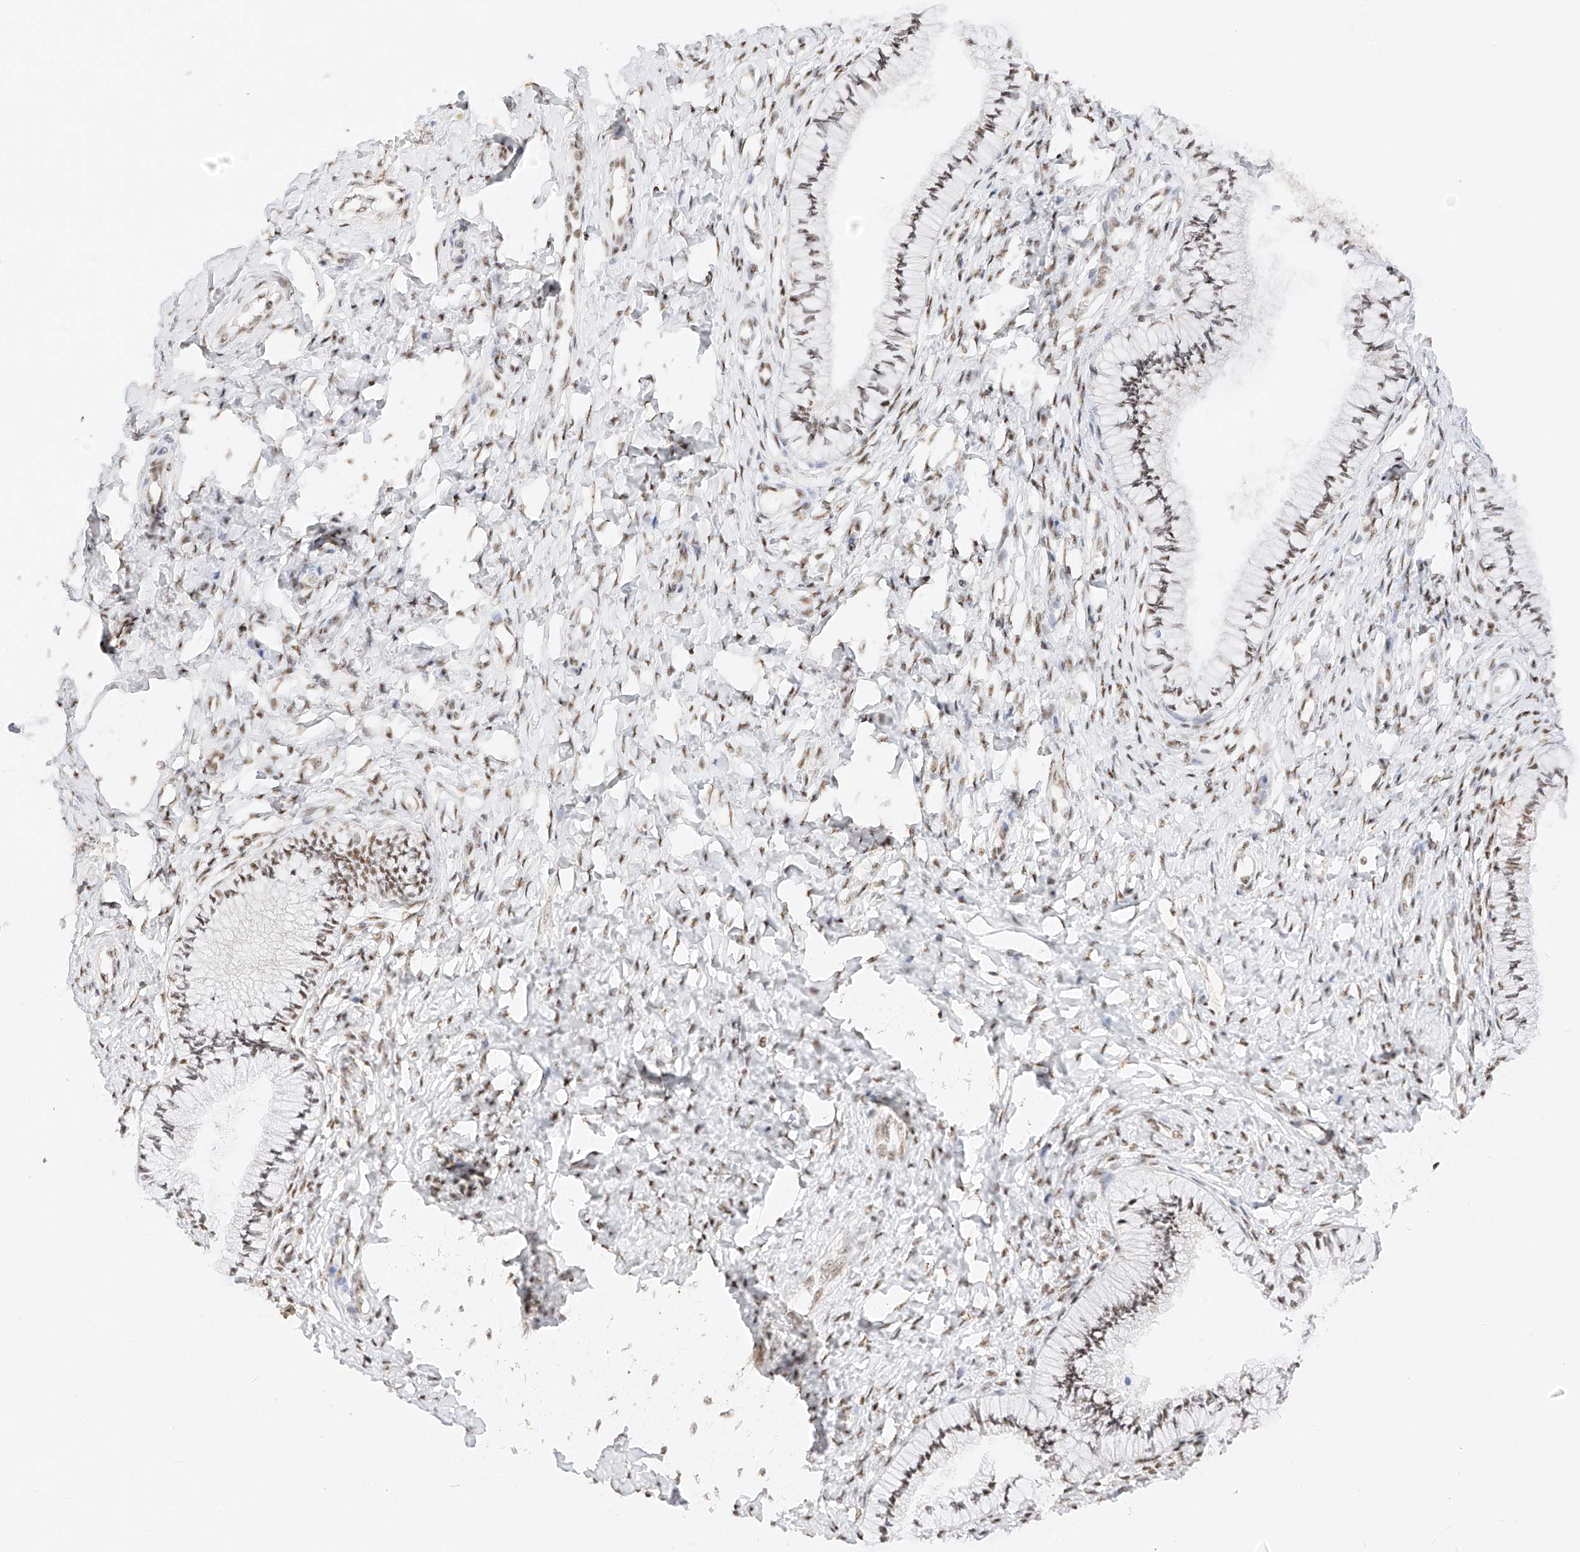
{"staining": {"intensity": "weak", "quantity": ">75%", "location": "nuclear"}, "tissue": "cervix", "cell_type": "Glandular cells", "image_type": "normal", "snomed": [{"axis": "morphology", "description": "Normal tissue, NOS"}, {"axis": "topography", "description": "Cervix"}], "caption": "Cervix stained with a protein marker demonstrates weak staining in glandular cells.", "gene": "NRF1", "patient": {"sex": "female", "age": 36}}